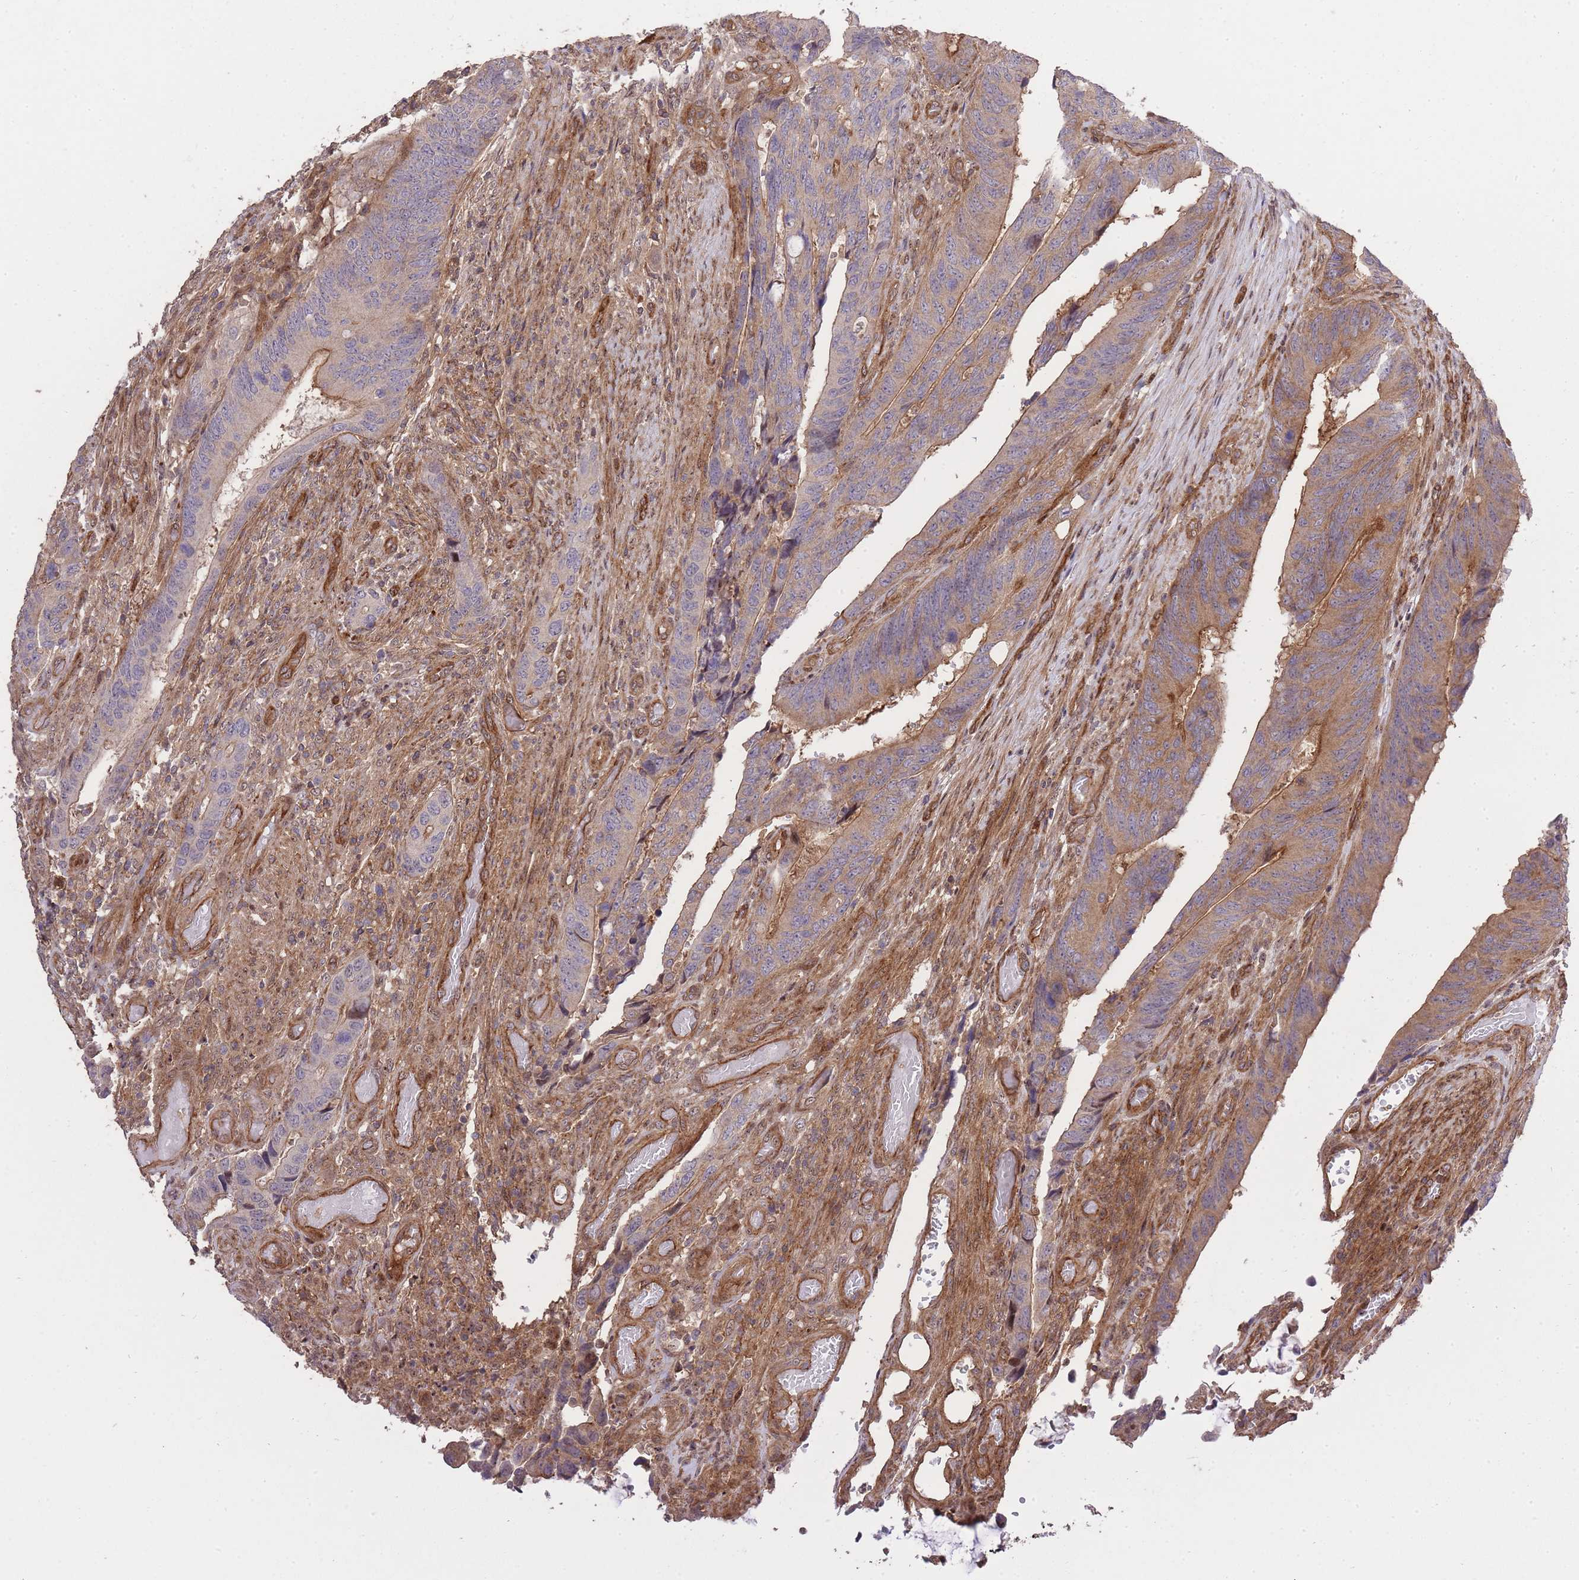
{"staining": {"intensity": "moderate", "quantity": "<25%", "location": "cytoplasmic/membranous"}, "tissue": "colorectal cancer", "cell_type": "Tumor cells", "image_type": "cancer", "snomed": [{"axis": "morphology", "description": "Adenocarcinoma, NOS"}, {"axis": "topography", "description": "Colon"}], "caption": "Immunohistochemical staining of colorectal adenocarcinoma reveals low levels of moderate cytoplasmic/membranous expression in approximately <25% of tumor cells.", "gene": "PLD1", "patient": {"sex": "male", "age": 87}}